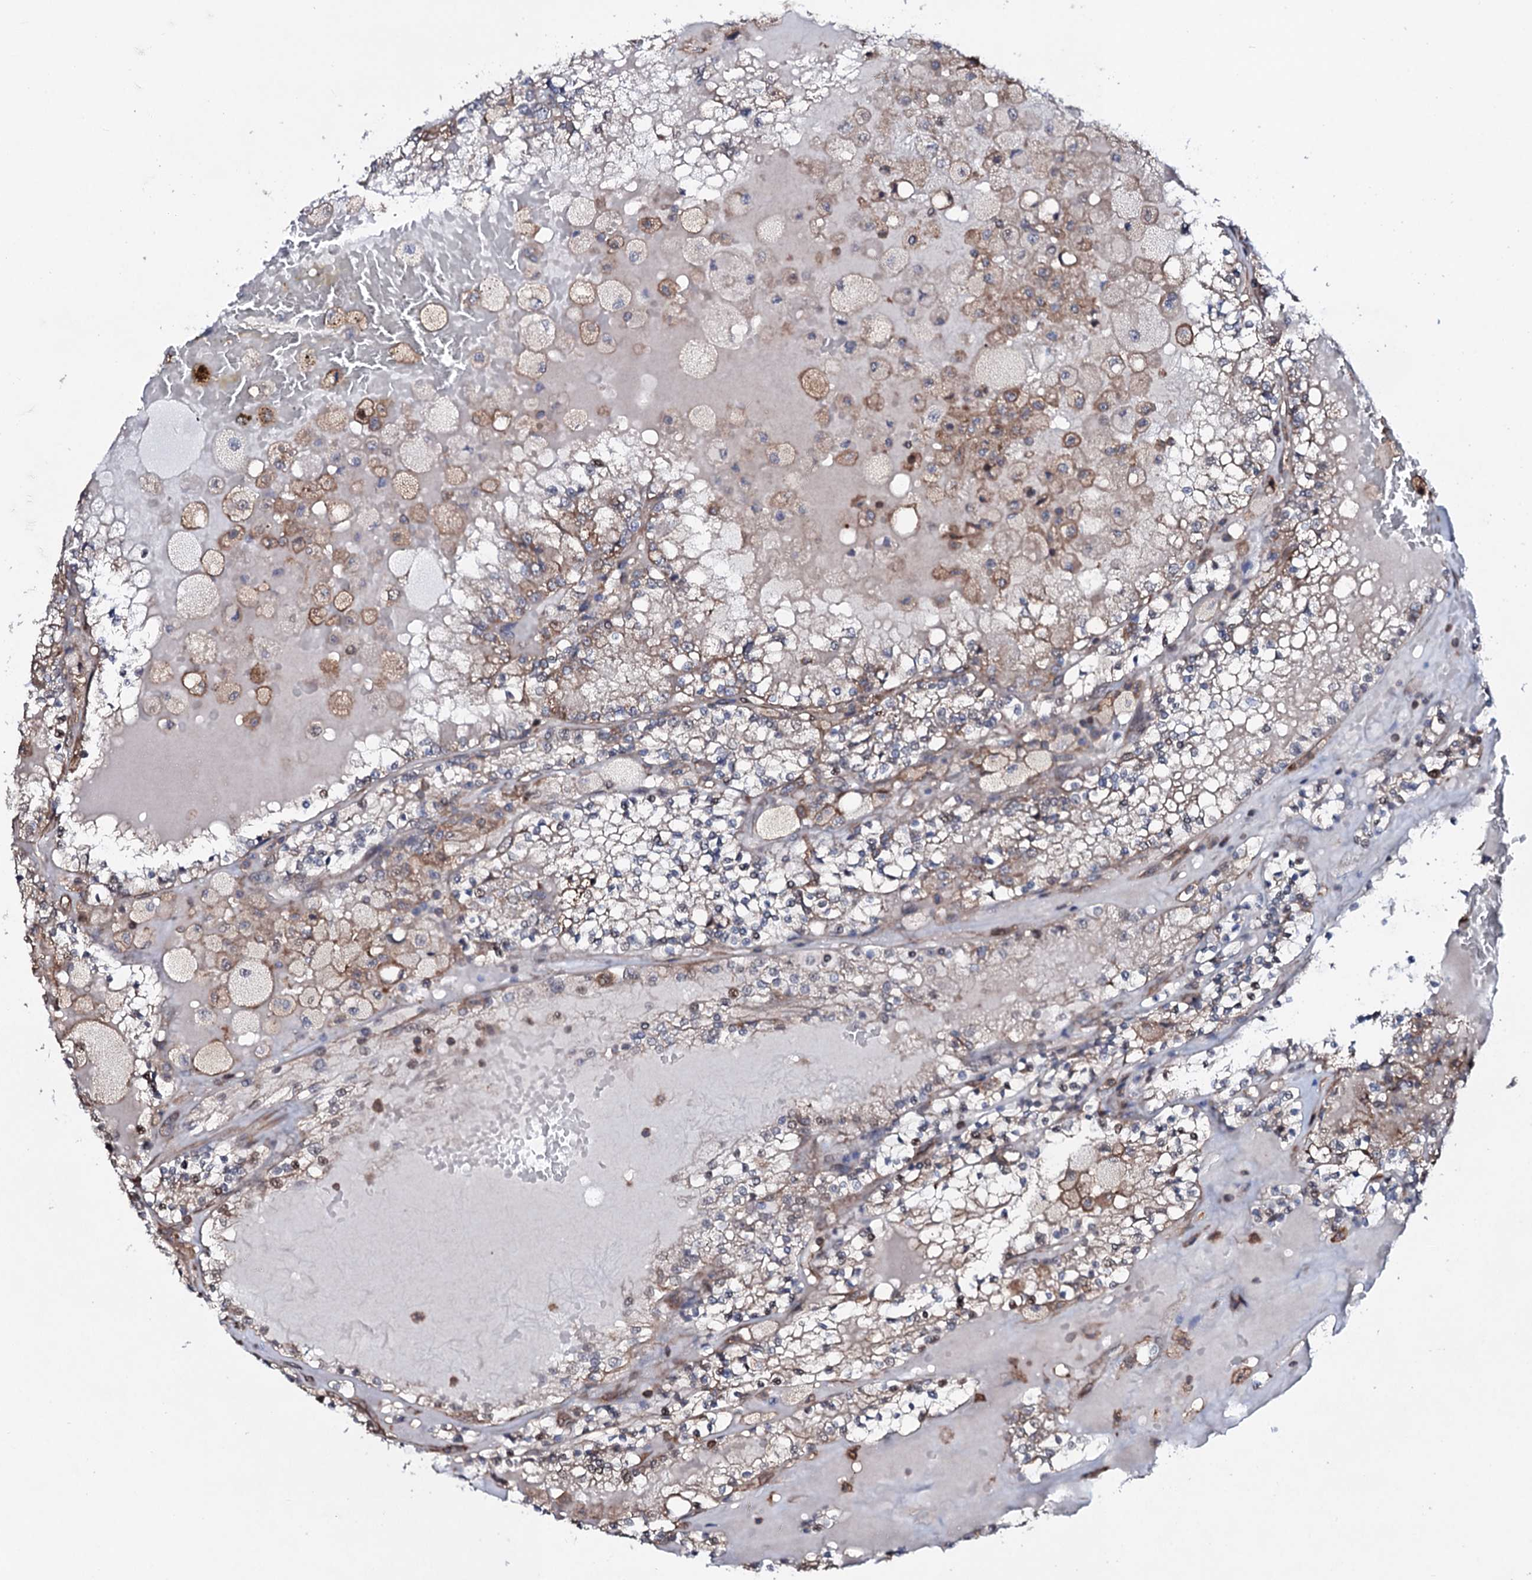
{"staining": {"intensity": "weak", "quantity": "25%-75%", "location": "cytoplasmic/membranous"}, "tissue": "renal cancer", "cell_type": "Tumor cells", "image_type": "cancer", "snomed": [{"axis": "morphology", "description": "Adenocarcinoma, NOS"}, {"axis": "topography", "description": "Kidney"}], "caption": "Human renal adenocarcinoma stained for a protein (brown) reveals weak cytoplasmic/membranous positive staining in approximately 25%-75% of tumor cells.", "gene": "COG6", "patient": {"sex": "female", "age": 56}}